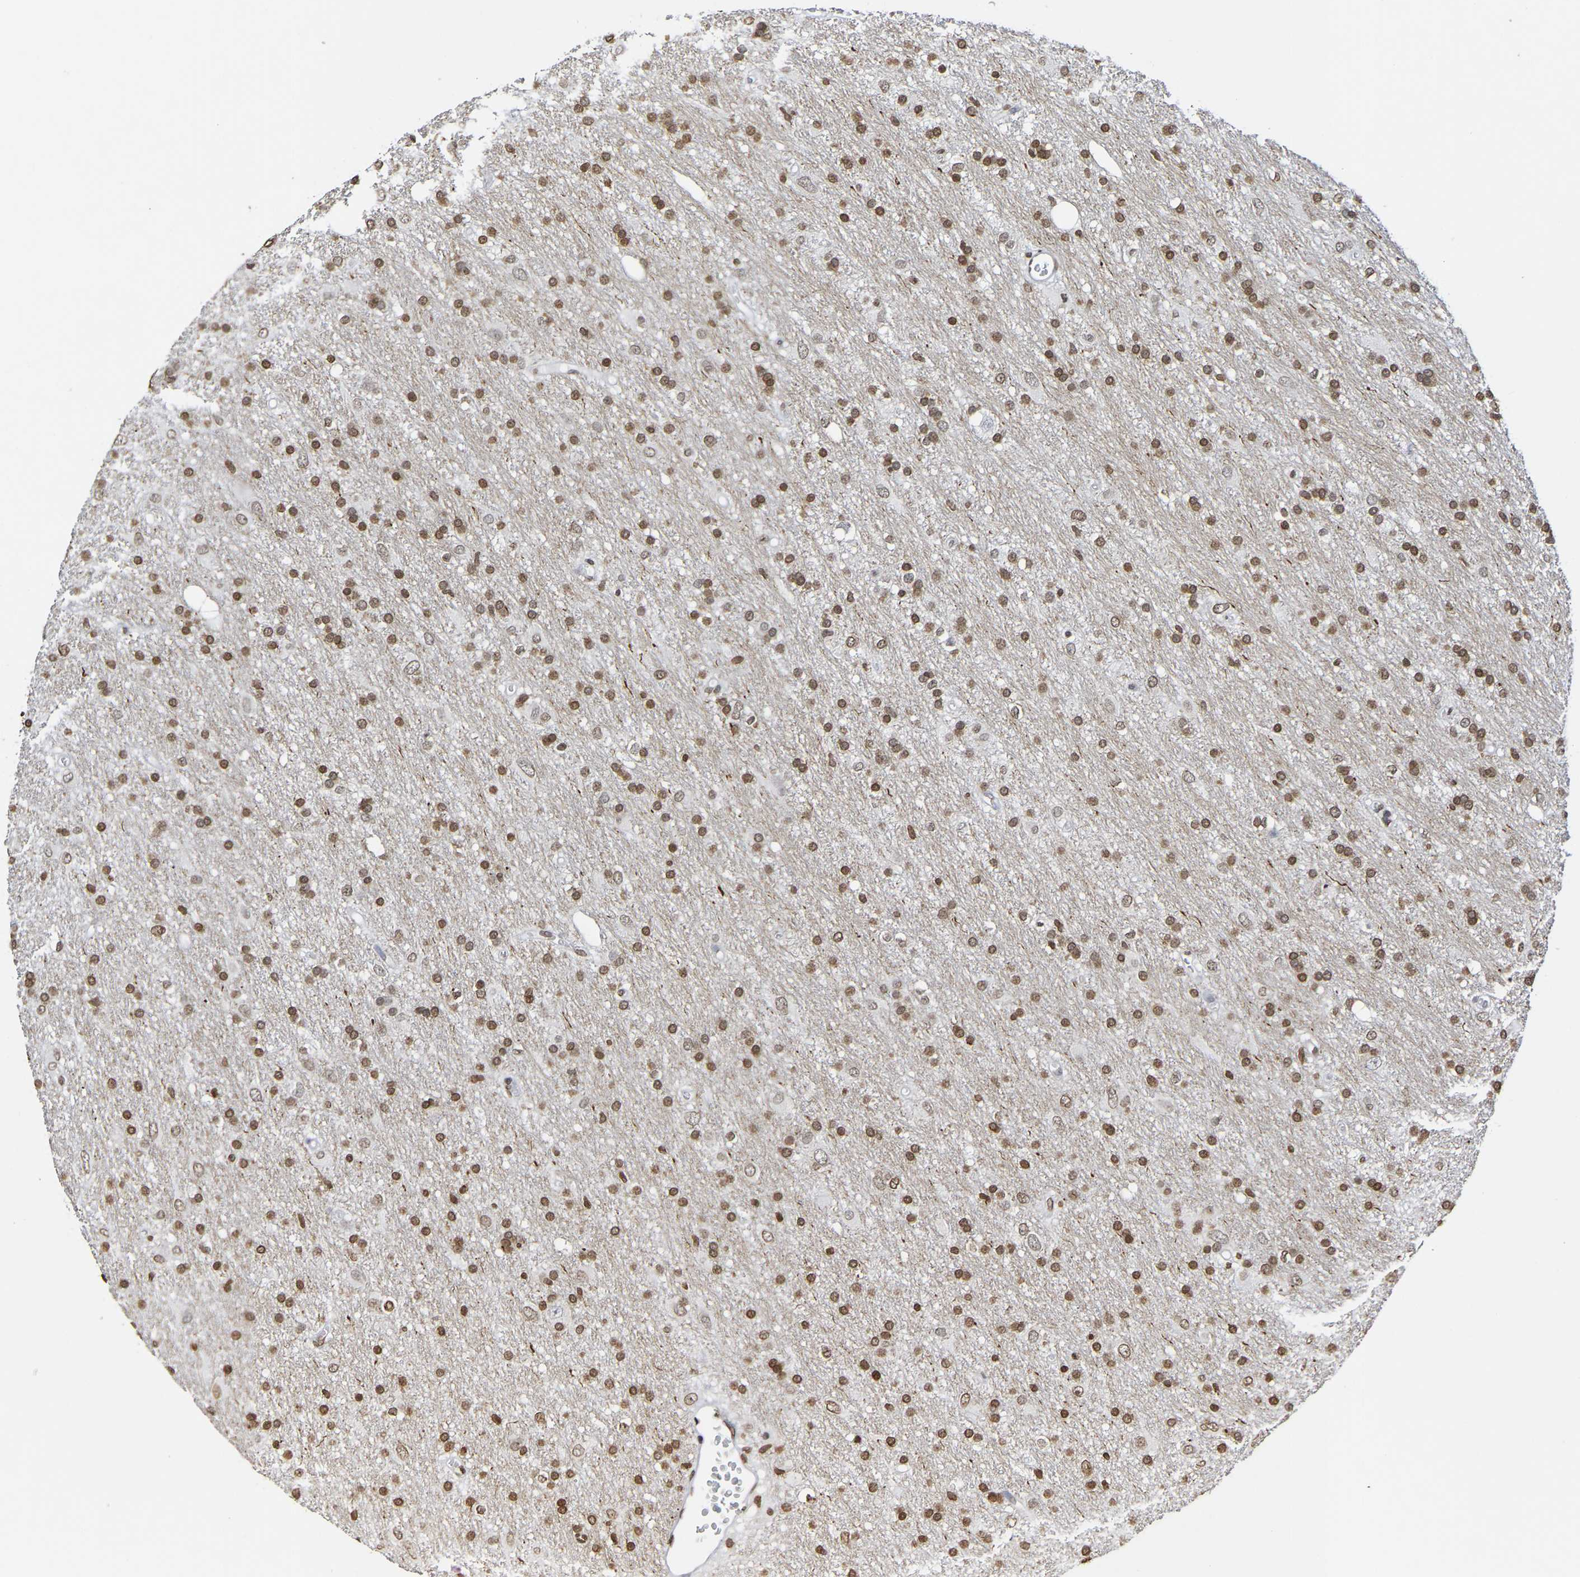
{"staining": {"intensity": "moderate", "quantity": ">75%", "location": "nuclear"}, "tissue": "glioma", "cell_type": "Tumor cells", "image_type": "cancer", "snomed": [{"axis": "morphology", "description": "Glioma, malignant, Low grade"}, {"axis": "topography", "description": "Brain"}], "caption": "This image exhibits glioma stained with immunohistochemistry (IHC) to label a protein in brown. The nuclear of tumor cells show moderate positivity for the protein. Nuclei are counter-stained blue.", "gene": "ATF4", "patient": {"sex": "male", "age": 77}}